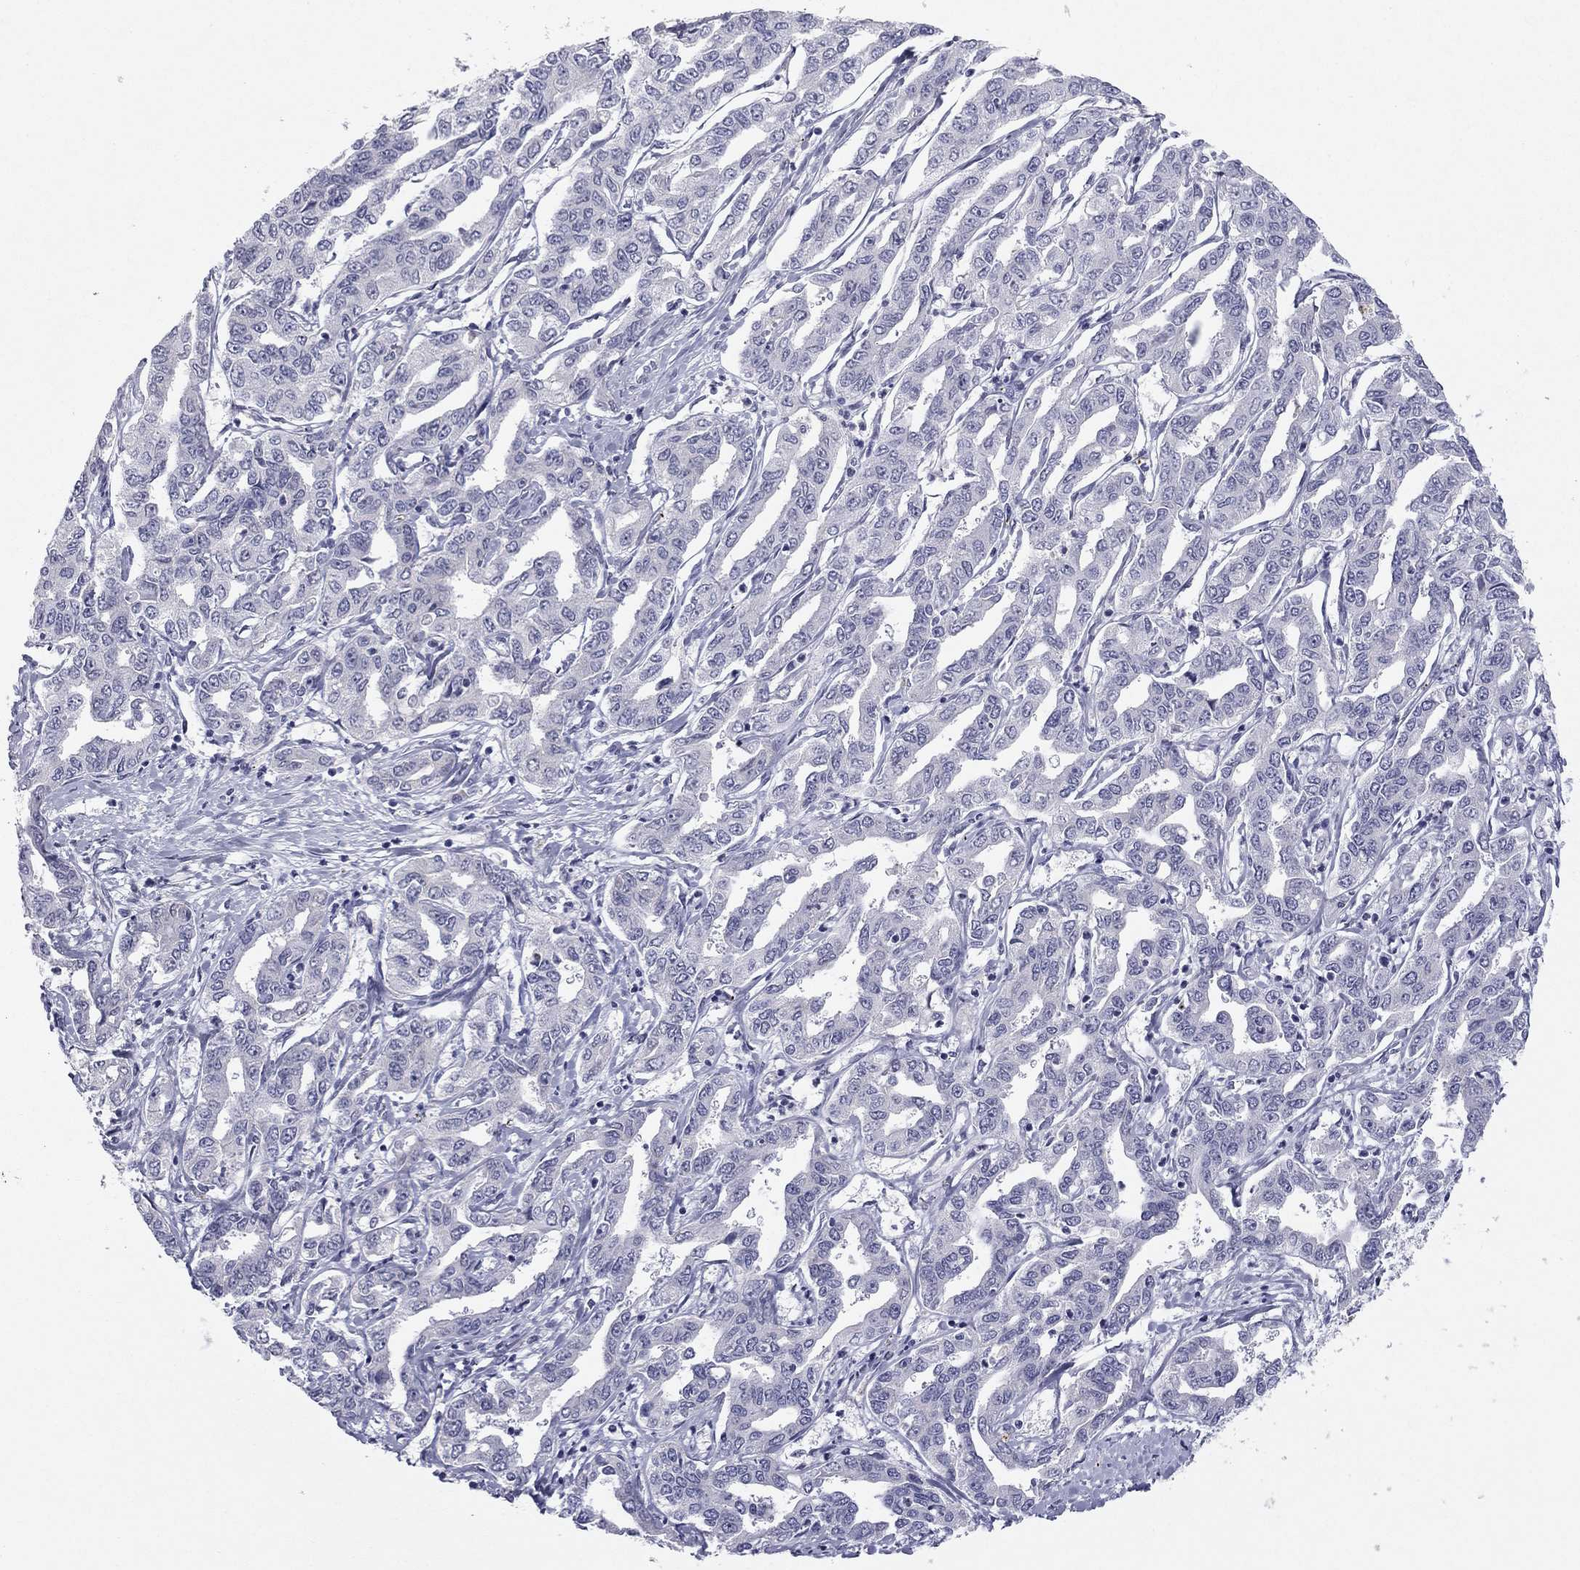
{"staining": {"intensity": "negative", "quantity": "none", "location": "none"}, "tissue": "liver cancer", "cell_type": "Tumor cells", "image_type": "cancer", "snomed": [{"axis": "morphology", "description": "Cholangiocarcinoma"}, {"axis": "topography", "description": "Liver"}], "caption": "IHC of liver cancer displays no staining in tumor cells. The staining was performed using DAB (3,3'-diaminobenzidine) to visualize the protein expression in brown, while the nuclei were stained in blue with hematoxylin (Magnification: 20x).", "gene": "TFAP2B", "patient": {"sex": "male", "age": 59}}